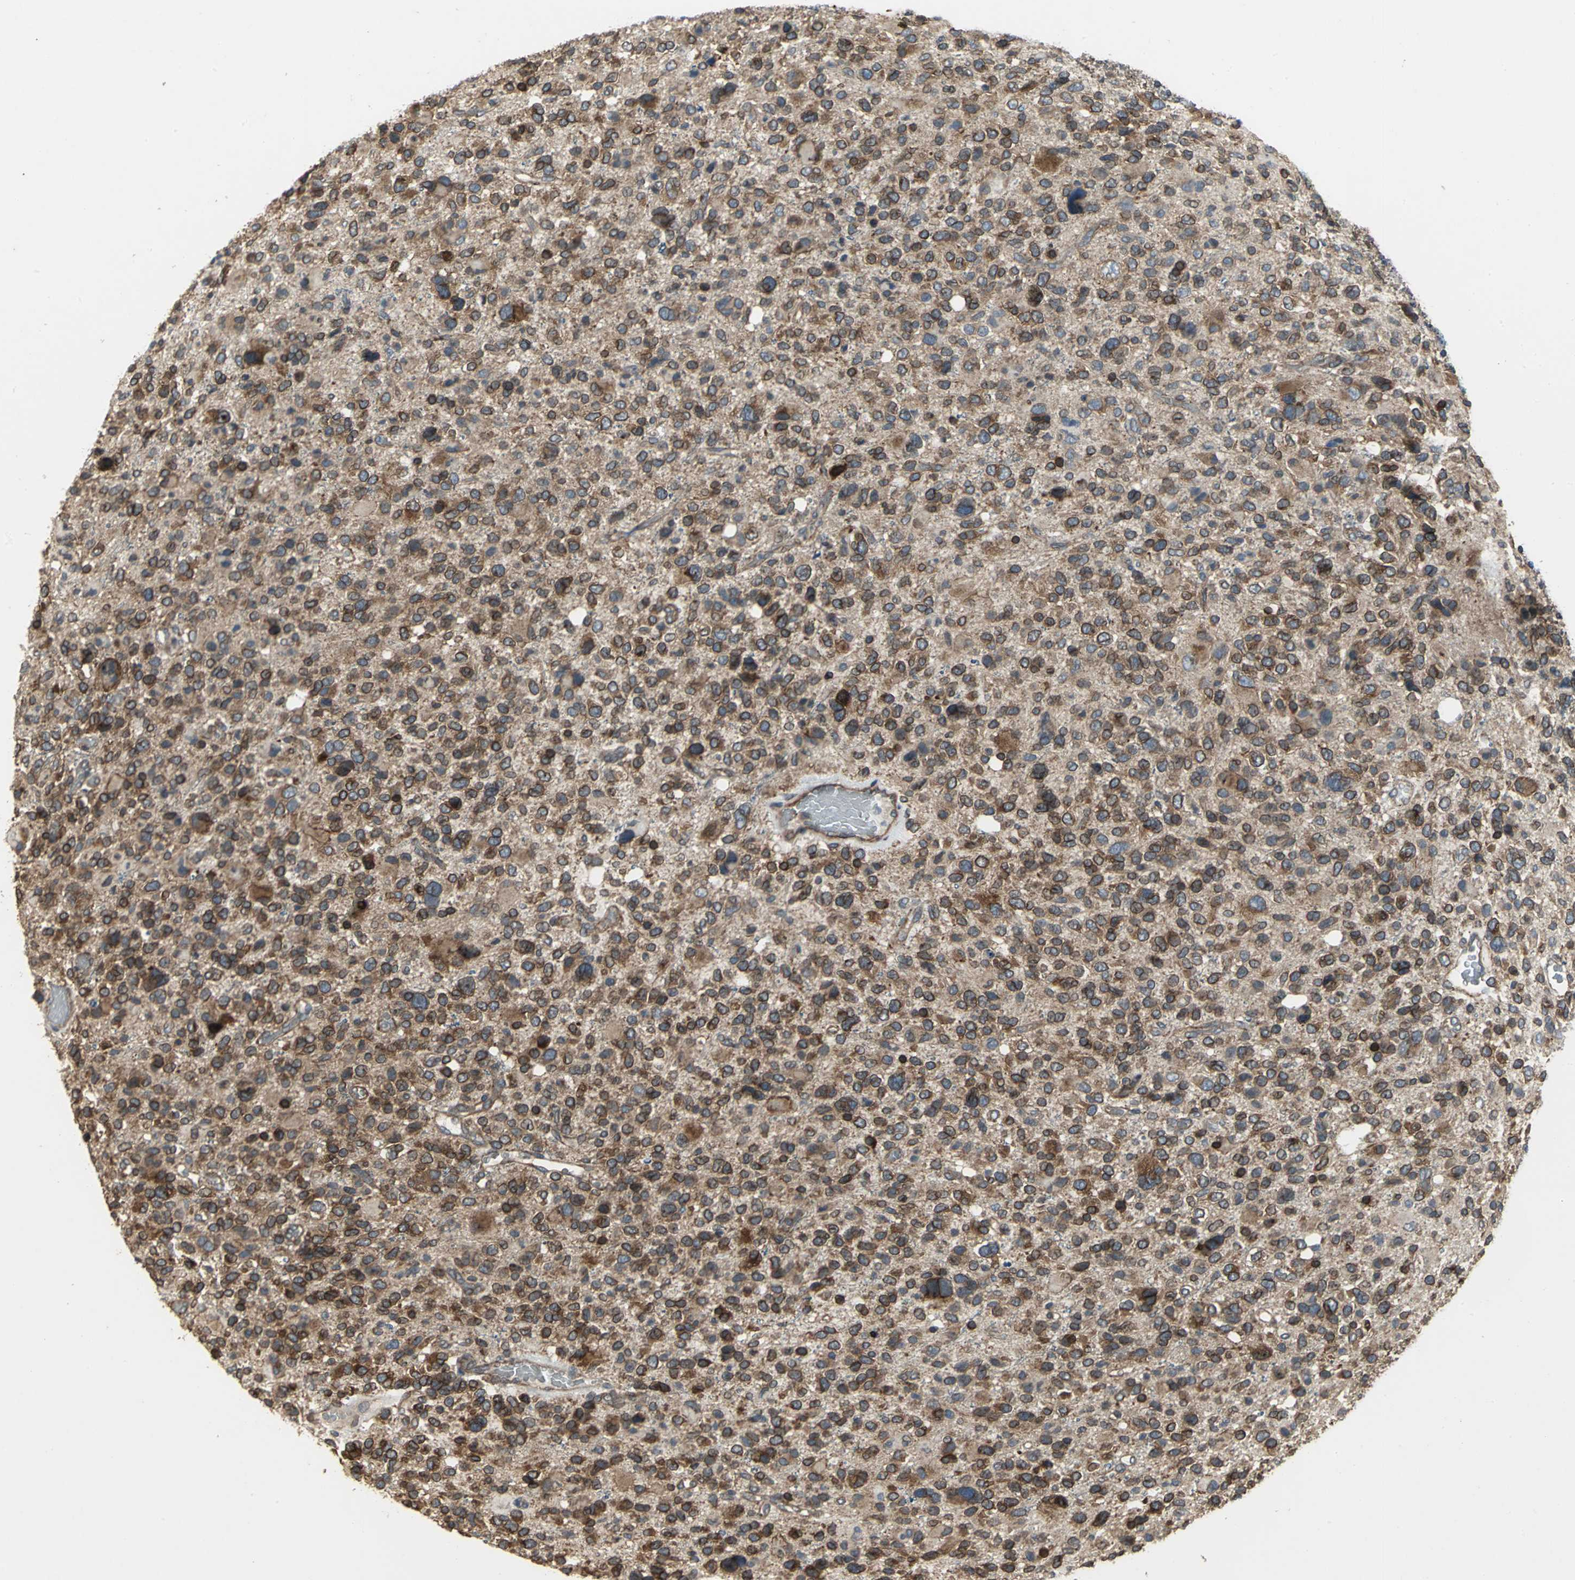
{"staining": {"intensity": "strong", "quantity": ">75%", "location": "cytoplasmic/membranous"}, "tissue": "glioma", "cell_type": "Tumor cells", "image_type": "cancer", "snomed": [{"axis": "morphology", "description": "Glioma, malignant, High grade"}, {"axis": "topography", "description": "Brain"}], "caption": "An image of malignant high-grade glioma stained for a protein reveals strong cytoplasmic/membranous brown staining in tumor cells.", "gene": "SYVN1", "patient": {"sex": "male", "age": 48}}